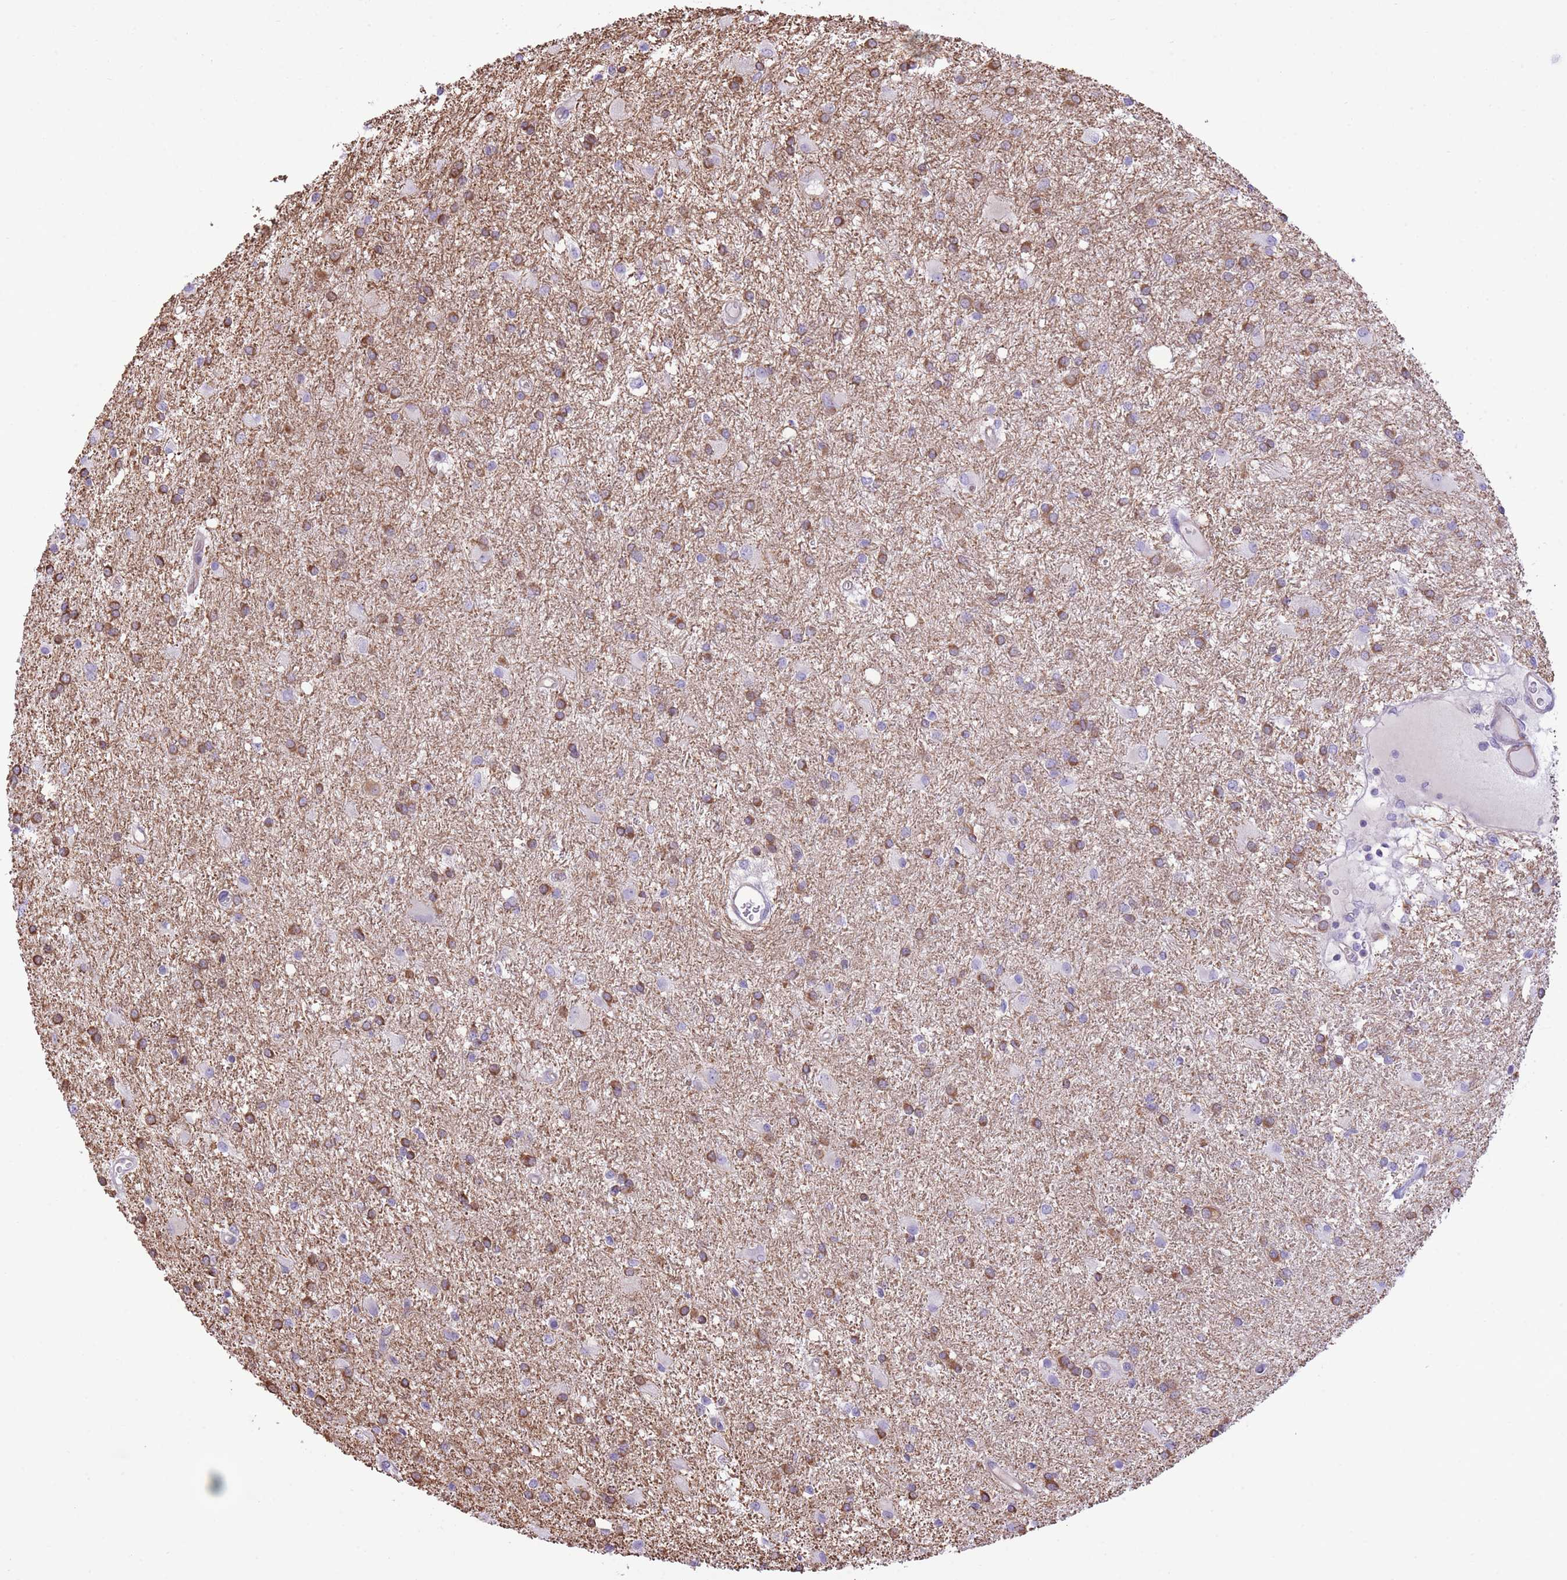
{"staining": {"intensity": "moderate", "quantity": ">75%", "location": "cytoplasmic/membranous"}, "tissue": "glioma", "cell_type": "Tumor cells", "image_type": "cancer", "snomed": [{"axis": "morphology", "description": "Glioma, malignant, High grade"}, {"axis": "topography", "description": "Brain"}], "caption": "Approximately >75% of tumor cells in malignant high-grade glioma exhibit moderate cytoplasmic/membranous protein positivity as visualized by brown immunohistochemical staining.", "gene": "RHOU", "patient": {"sex": "female", "age": 50}}